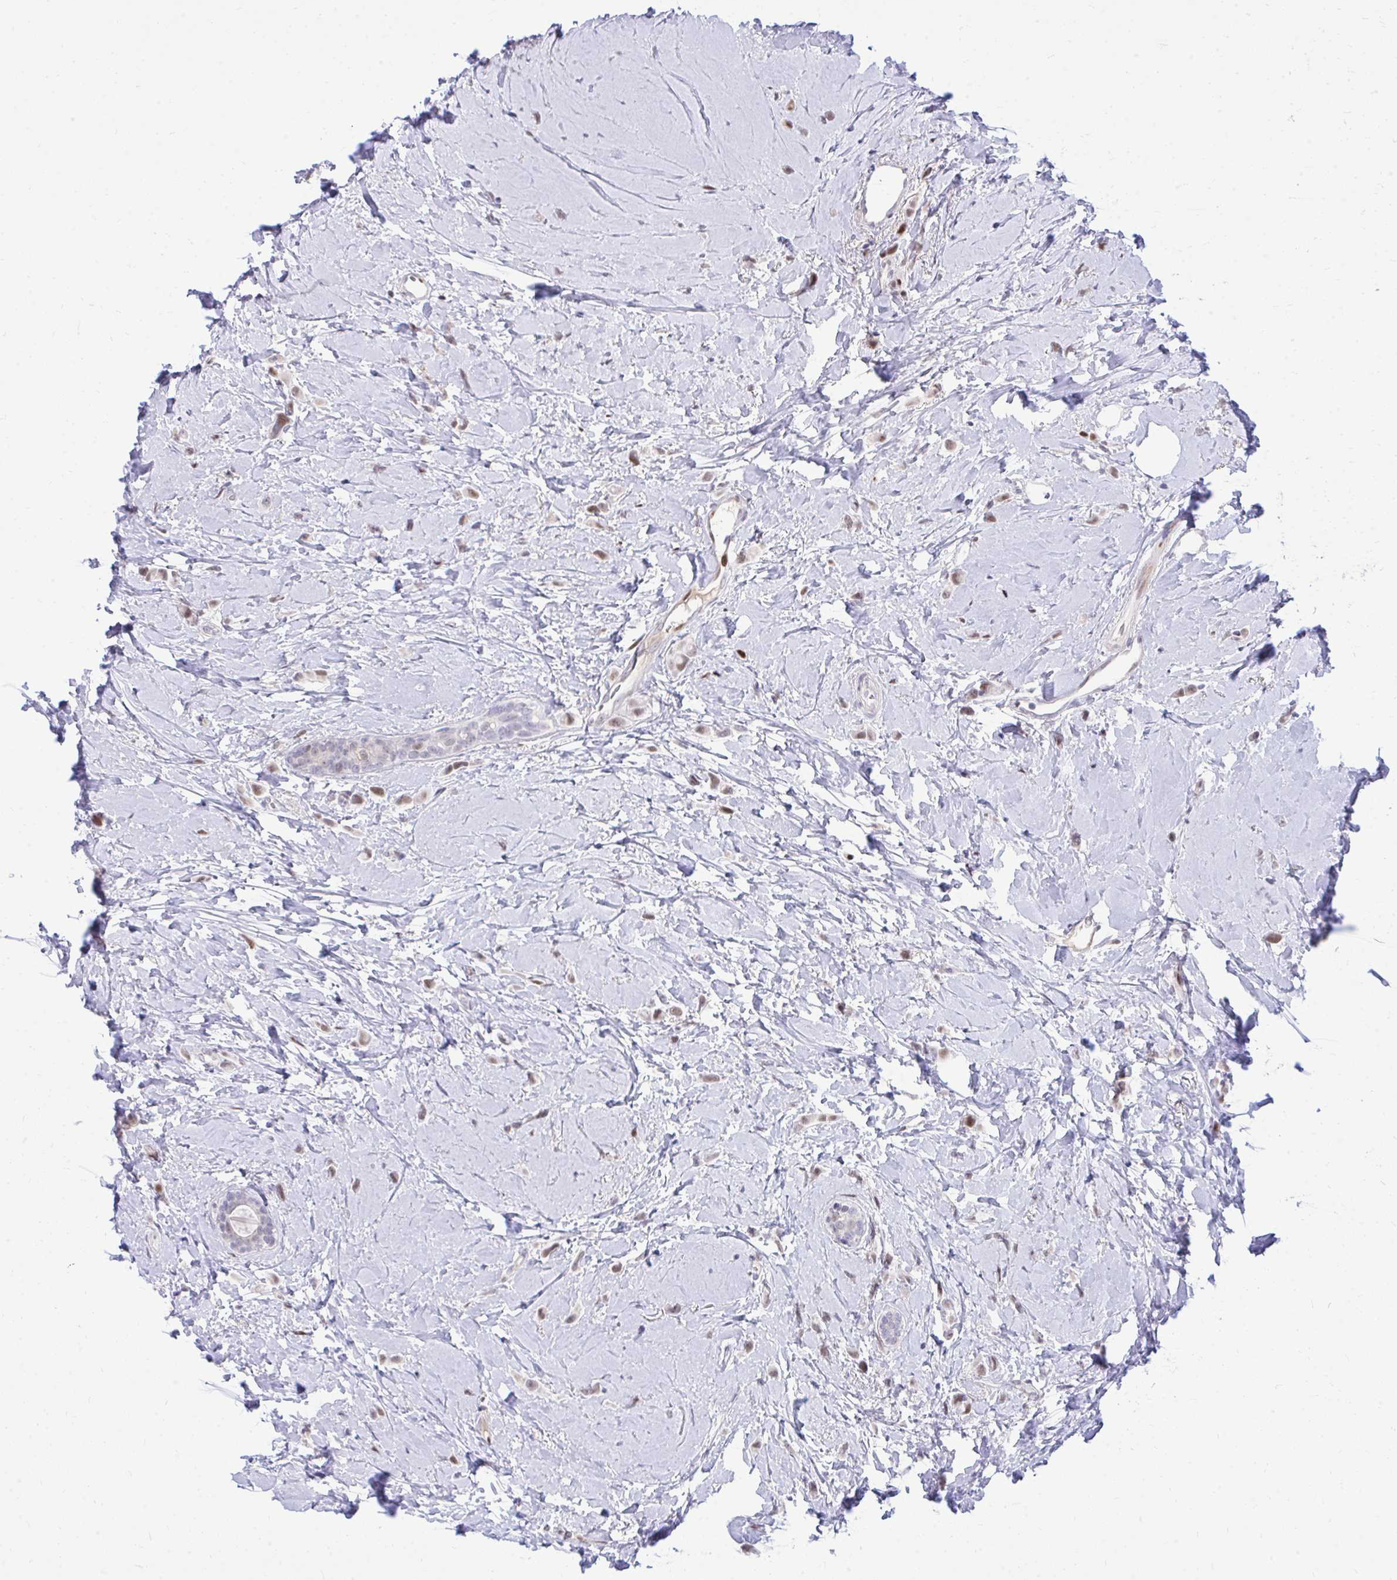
{"staining": {"intensity": "moderate", "quantity": ">75%", "location": "nuclear"}, "tissue": "breast cancer", "cell_type": "Tumor cells", "image_type": "cancer", "snomed": [{"axis": "morphology", "description": "Lobular carcinoma"}, {"axis": "topography", "description": "Breast"}], "caption": "Human lobular carcinoma (breast) stained with a protein marker demonstrates moderate staining in tumor cells.", "gene": "C14orf39", "patient": {"sex": "female", "age": 66}}